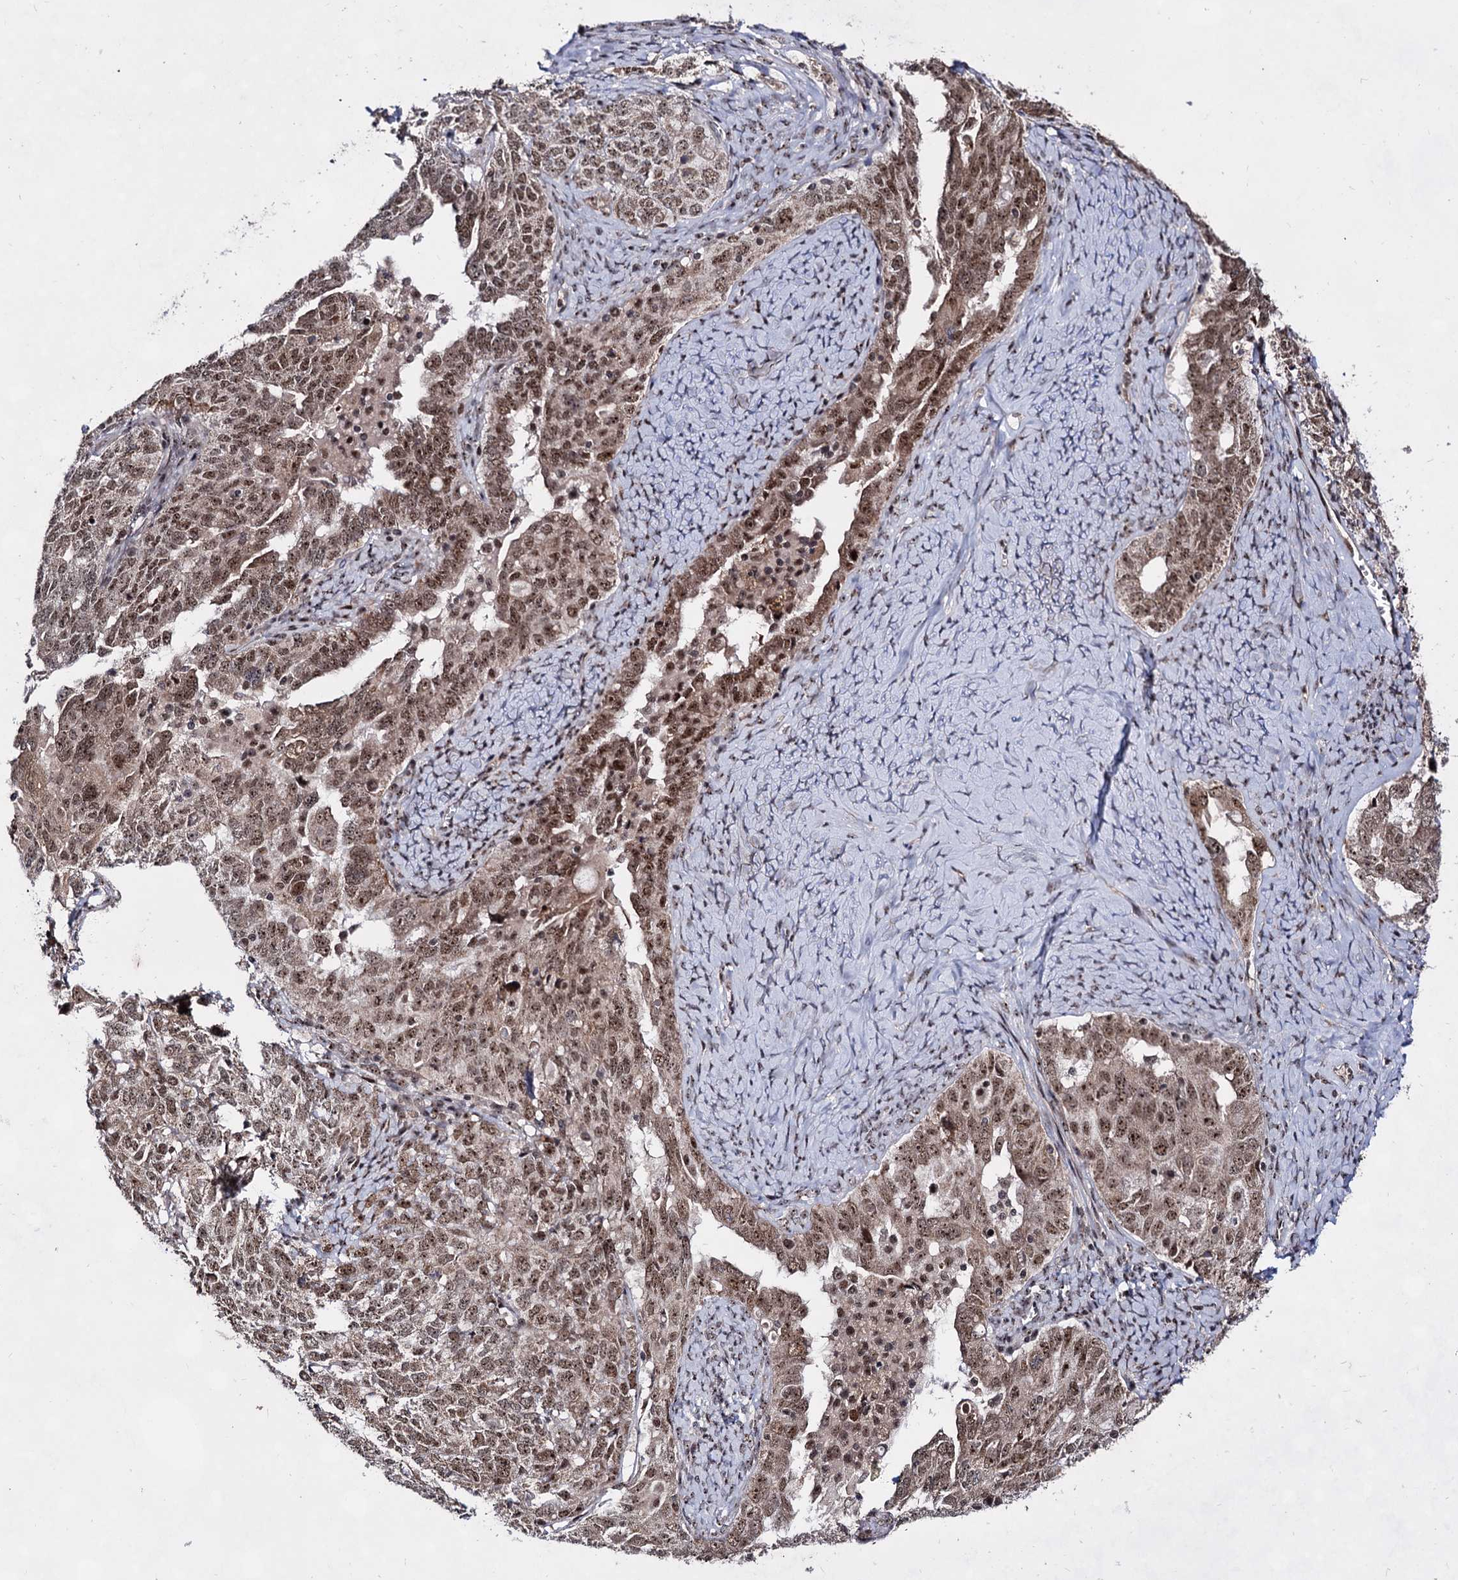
{"staining": {"intensity": "moderate", "quantity": ">75%", "location": "cytoplasmic/membranous,nuclear"}, "tissue": "ovarian cancer", "cell_type": "Tumor cells", "image_type": "cancer", "snomed": [{"axis": "morphology", "description": "Carcinoma, endometroid"}, {"axis": "topography", "description": "Ovary"}], "caption": "Protein expression analysis of human ovarian cancer reveals moderate cytoplasmic/membranous and nuclear expression in about >75% of tumor cells.", "gene": "EXOSC10", "patient": {"sex": "female", "age": 62}}